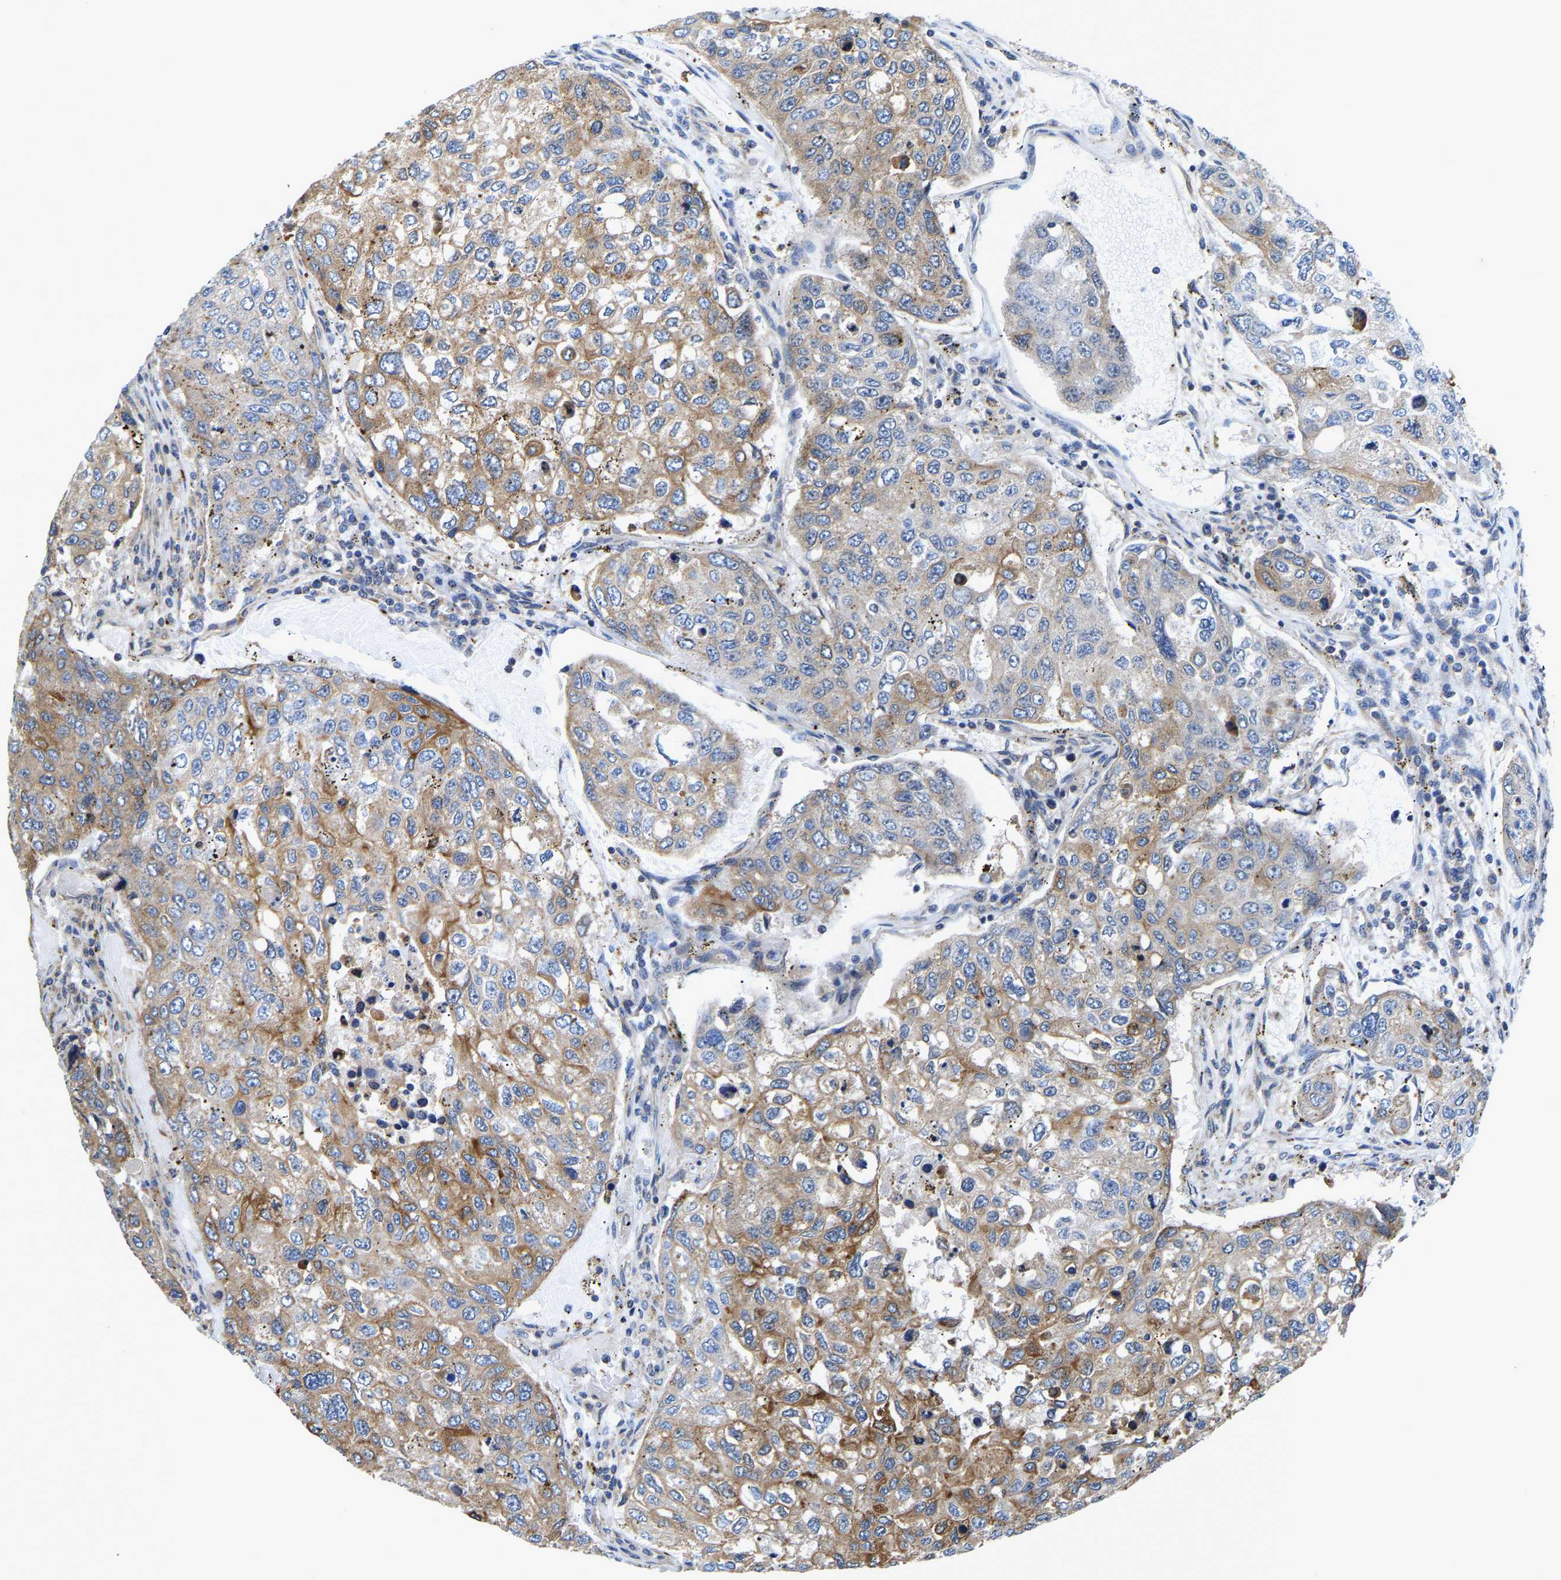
{"staining": {"intensity": "moderate", "quantity": ">75%", "location": "cytoplasmic/membranous"}, "tissue": "urothelial cancer", "cell_type": "Tumor cells", "image_type": "cancer", "snomed": [{"axis": "morphology", "description": "Urothelial carcinoma, High grade"}, {"axis": "topography", "description": "Lymph node"}, {"axis": "topography", "description": "Urinary bladder"}], "caption": "Protein staining of urothelial cancer tissue reveals moderate cytoplasmic/membranous staining in approximately >75% of tumor cells.", "gene": "ARL6IP5", "patient": {"sex": "male", "age": 51}}